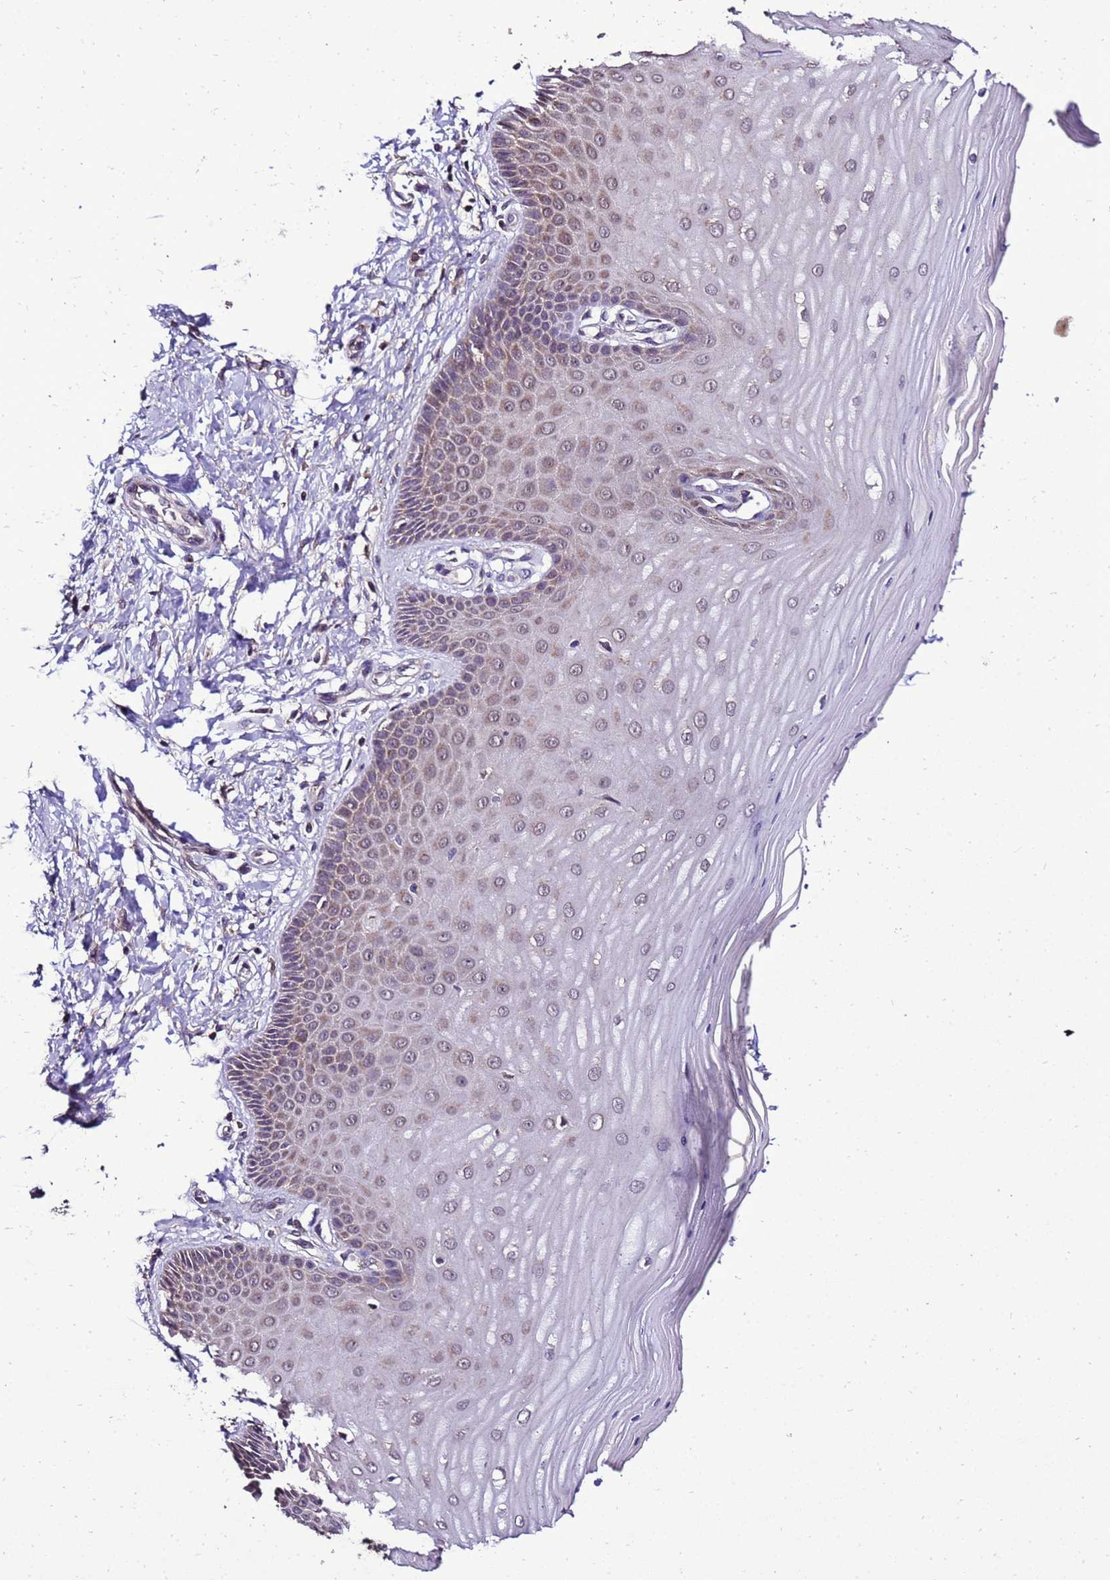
{"staining": {"intensity": "moderate", "quantity": "25%-75%", "location": "cytoplasmic/membranous"}, "tissue": "cervix", "cell_type": "Glandular cells", "image_type": "normal", "snomed": [{"axis": "morphology", "description": "Normal tissue, NOS"}, {"axis": "topography", "description": "Cervix"}], "caption": "A high-resolution micrograph shows IHC staining of unremarkable cervix, which reveals moderate cytoplasmic/membranous positivity in approximately 25%-75% of glandular cells.", "gene": "ZNF329", "patient": {"sex": "female", "age": 55}}